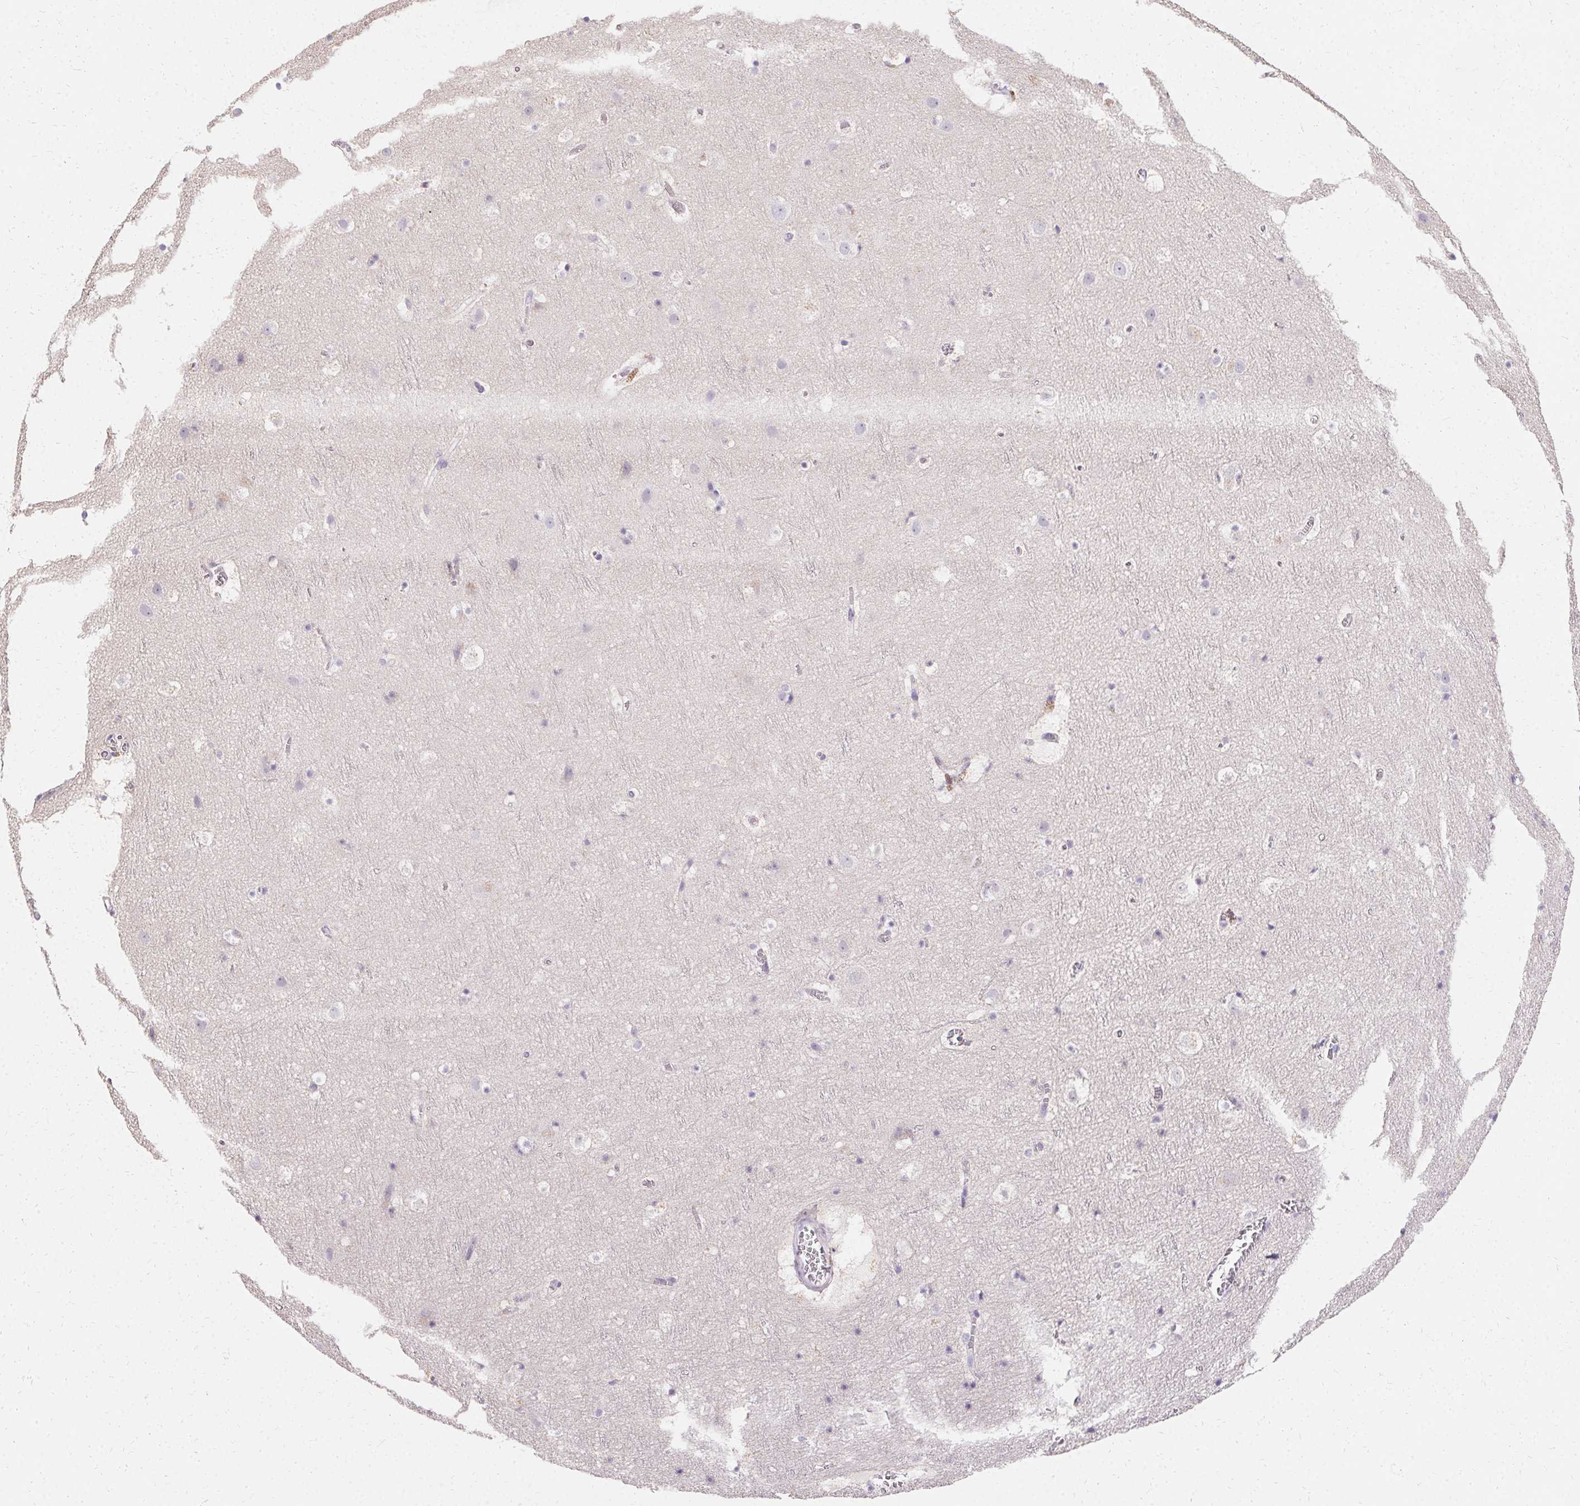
{"staining": {"intensity": "negative", "quantity": "none", "location": "none"}, "tissue": "cerebral cortex", "cell_type": "Endothelial cells", "image_type": "normal", "snomed": [{"axis": "morphology", "description": "Normal tissue, NOS"}, {"axis": "topography", "description": "Cerebral cortex"}], "caption": "There is no significant positivity in endothelial cells of cerebral cortex. (IHC, brightfield microscopy, high magnification).", "gene": "TRIP13", "patient": {"sex": "female", "age": 42}}